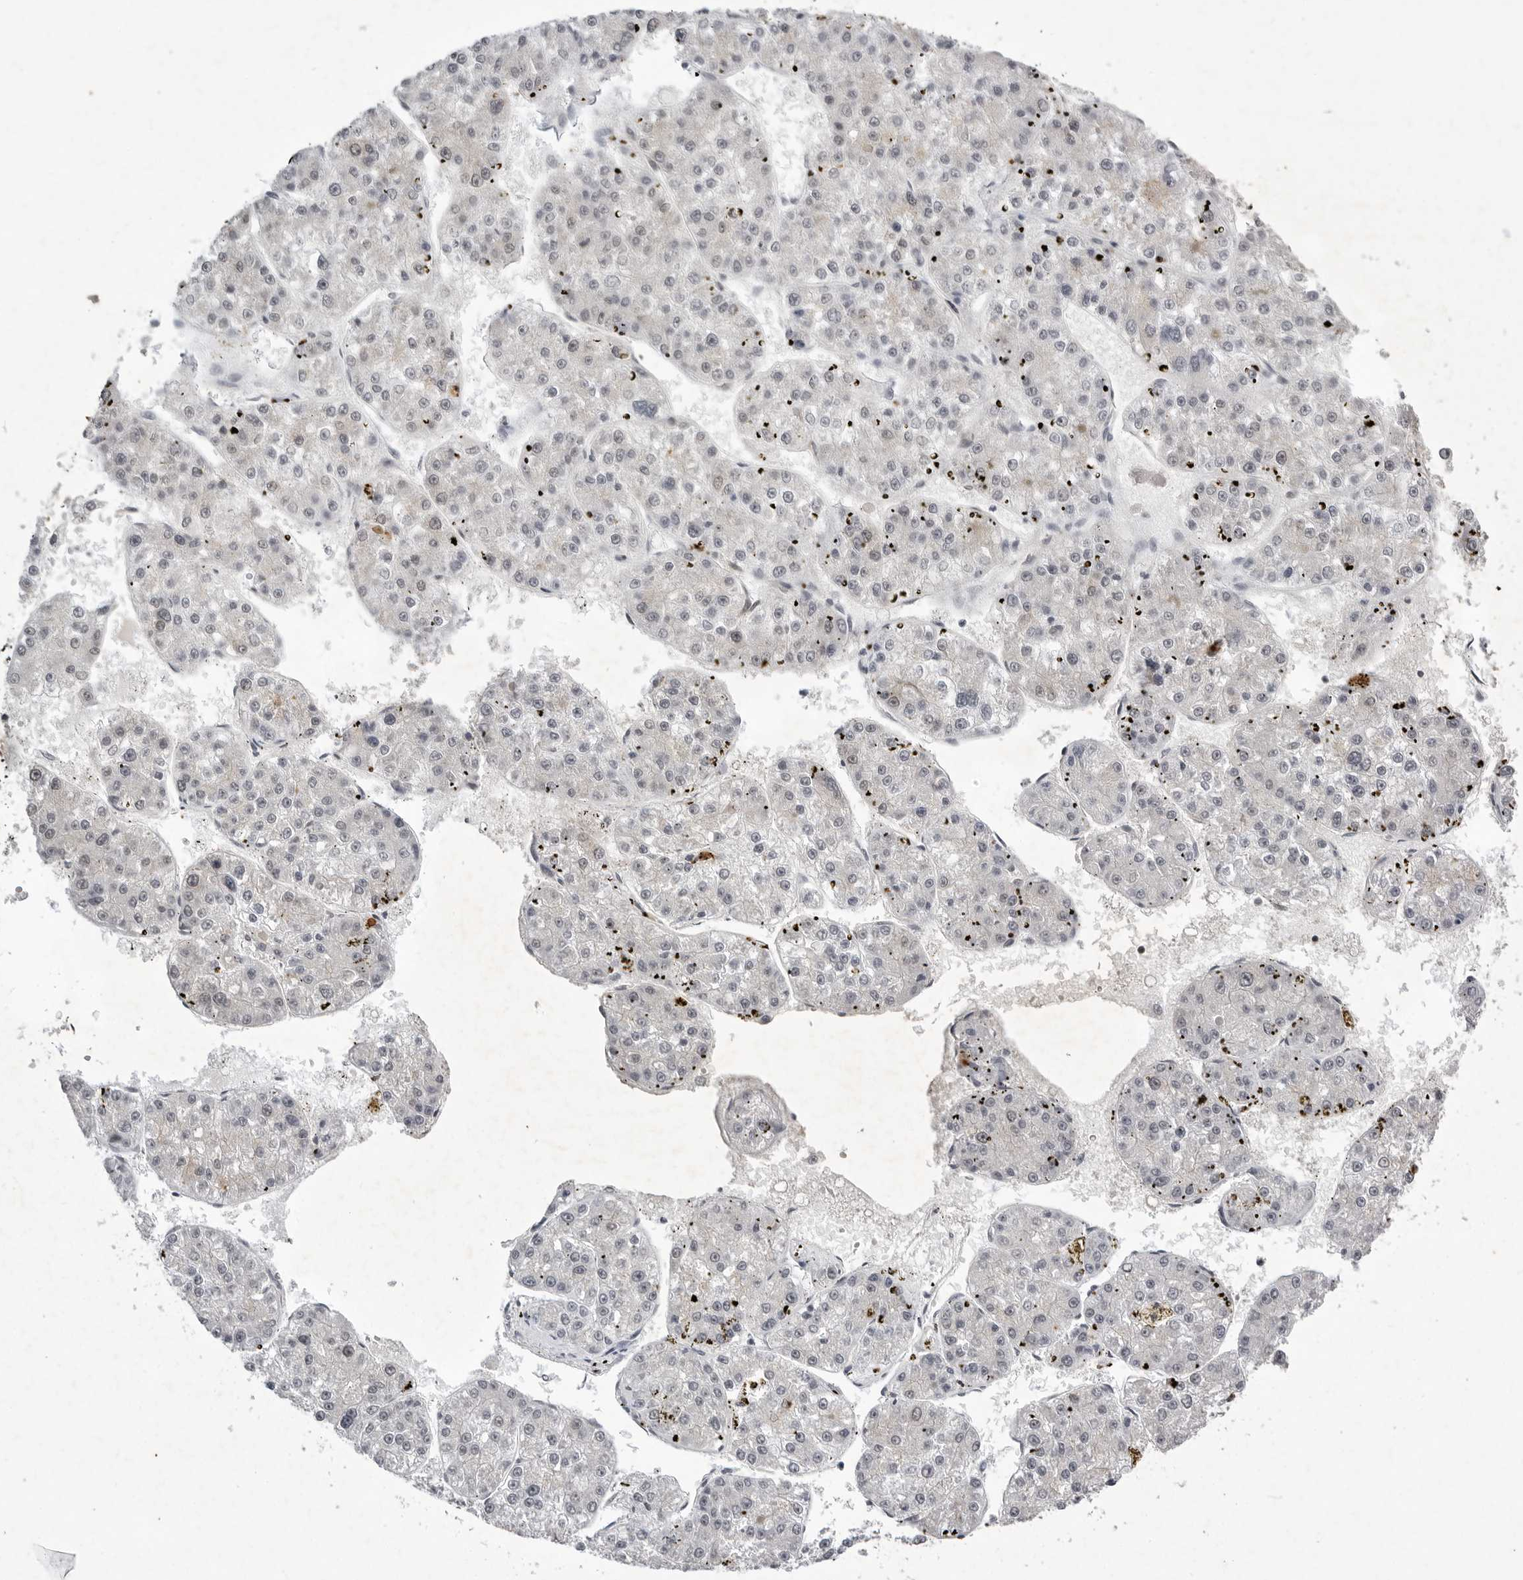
{"staining": {"intensity": "negative", "quantity": "none", "location": "none"}, "tissue": "liver cancer", "cell_type": "Tumor cells", "image_type": "cancer", "snomed": [{"axis": "morphology", "description": "Carcinoma, Hepatocellular, NOS"}, {"axis": "topography", "description": "Liver"}], "caption": "A high-resolution photomicrograph shows immunohistochemistry (IHC) staining of liver cancer (hepatocellular carcinoma), which exhibits no significant expression in tumor cells.", "gene": "RRM1", "patient": {"sex": "female", "age": 73}}